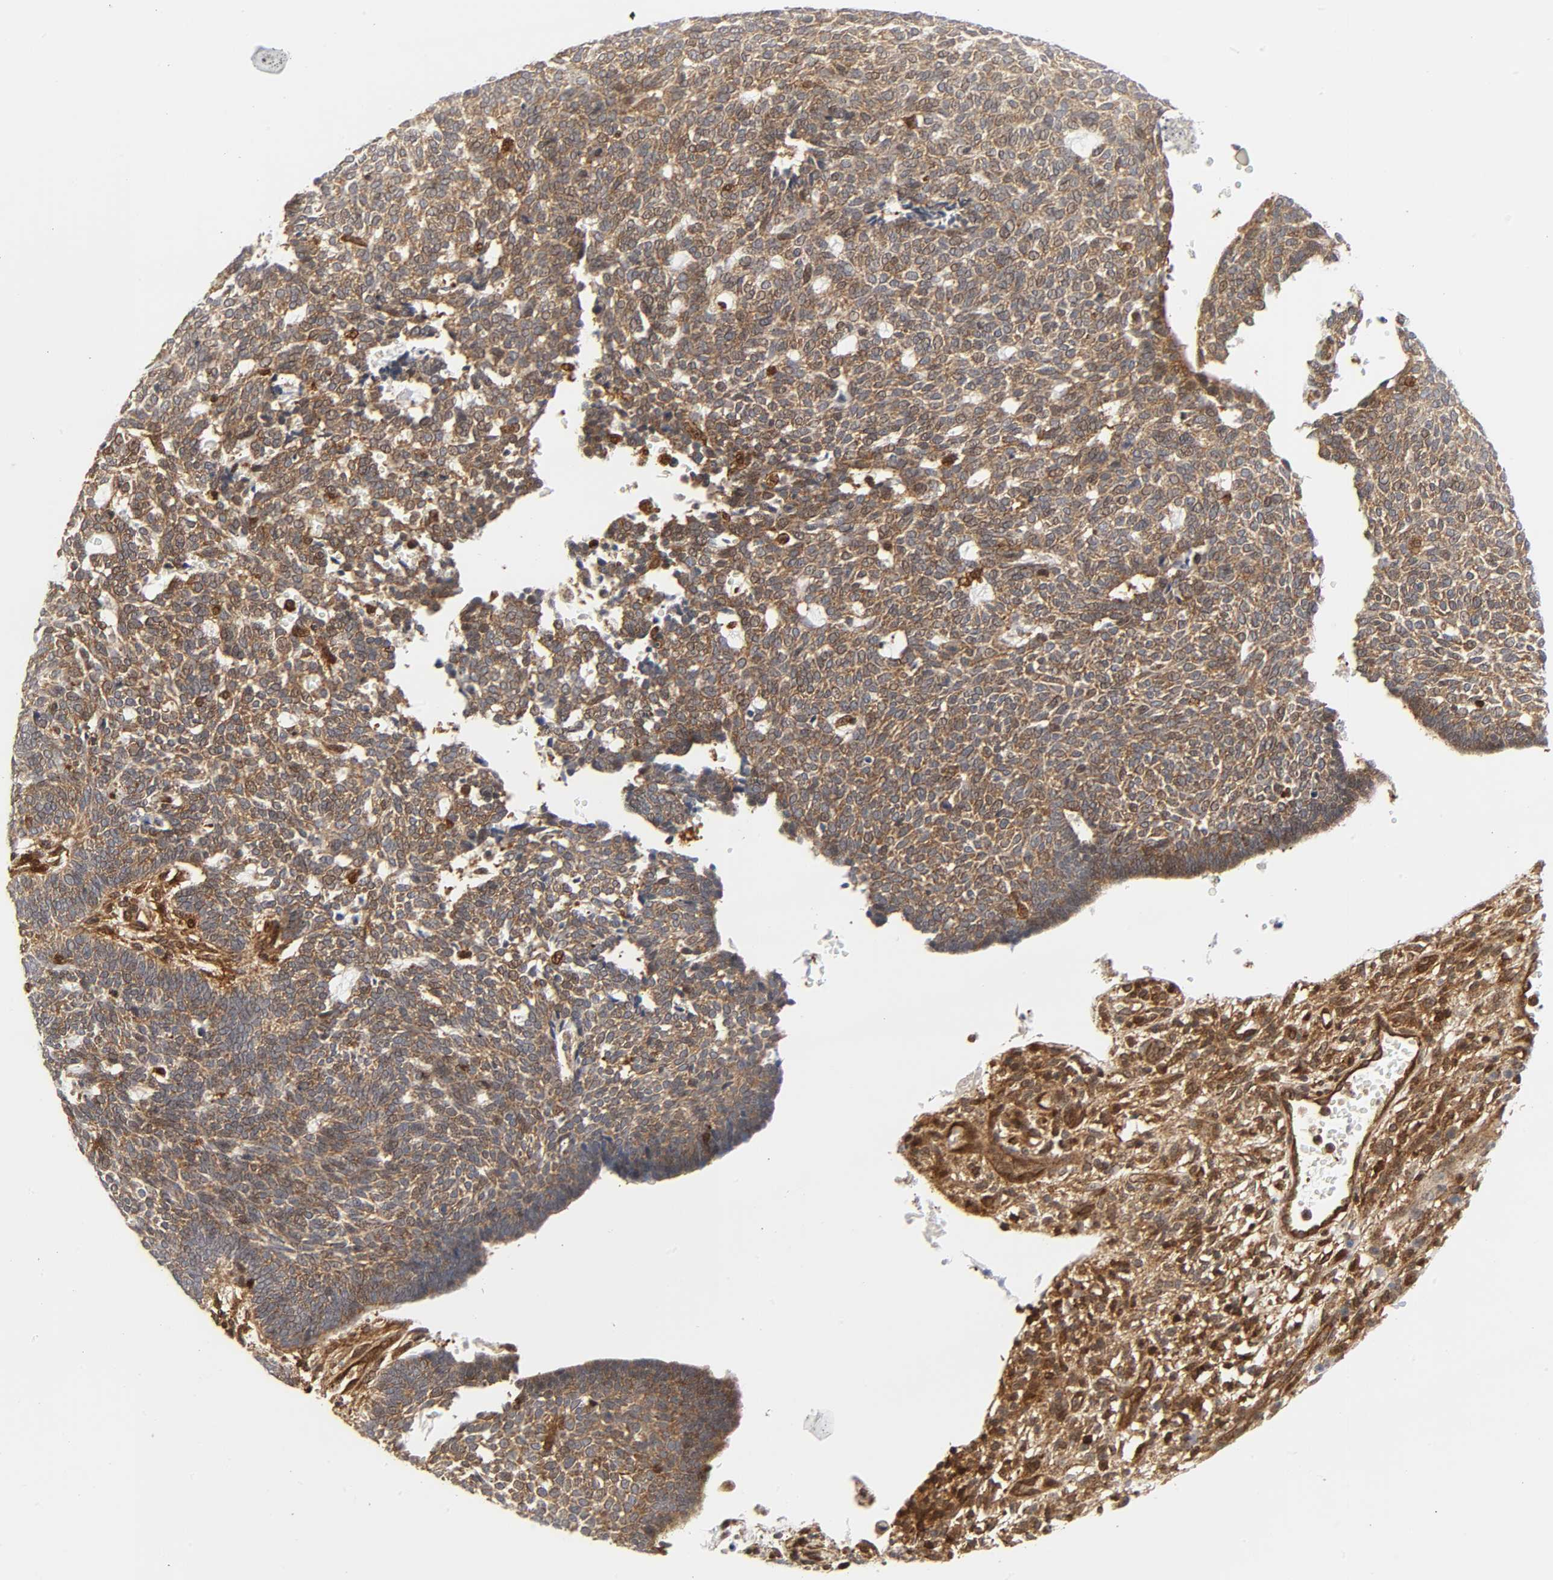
{"staining": {"intensity": "moderate", "quantity": "25%-75%", "location": "cytoplasmic/membranous"}, "tissue": "skin cancer", "cell_type": "Tumor cells", "image_type": "cancer", "snomed": [{"axis": "morphology", "description": "Normal tissue, NOS"}, {"axis": "morphology", "description": "Basal cell carcinoma"}, {"axis": "topography", "description": "Skin"}], "caption": "Protein expression analysis of skin cancer shows moderate cytoplasmic/membranous staining in approximately 25%-75% of tumor cells.", "gene": "MAPK1", "patient": {"sex": "male", "age": 87}}